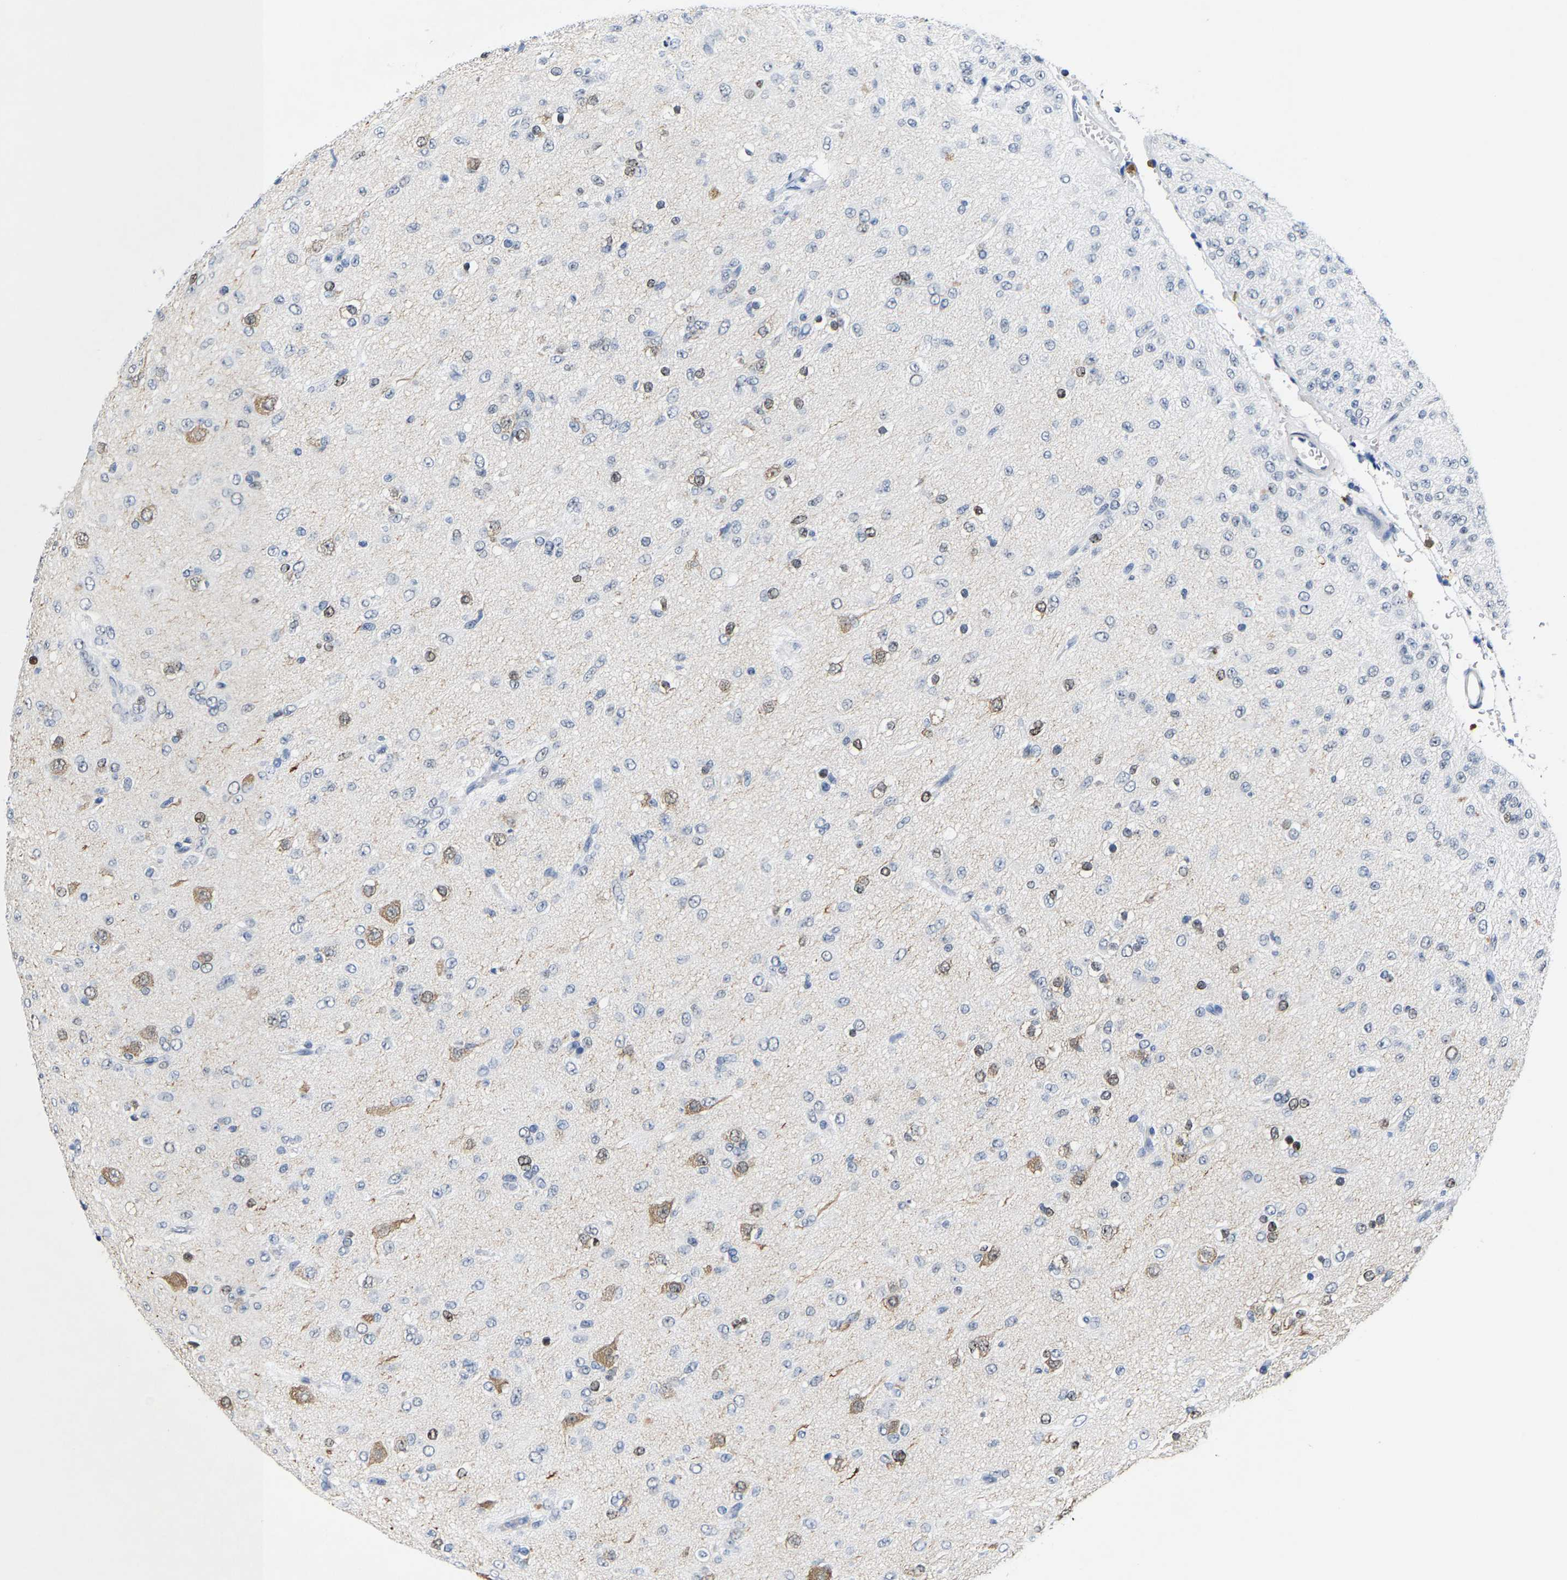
{"staining": {"intensity": "moderate", "quantity": "<25%", "location": "cytoplasmic/membranous"}, "tissue": "glioma", "cell_type": "Tumor cells", "image_type": "cancer", "snomed": [{"axis": "morphology", "description": "Glioma, malignant, Low grade"}, {"axis": "topography", "description": "Brain"}], "caption": "Immunohistochemical staining of malignant low-grade glioma exhibits low levels of moderate cytoplasmic/membranous expression in approximately <25% of tumor cells. (DAB (3,3'-diaminobenzidine) IHC with brightfield microscopy, high magnification).", "gene": "SETD1B", "patient": {"sex": "male", "age": 65}}